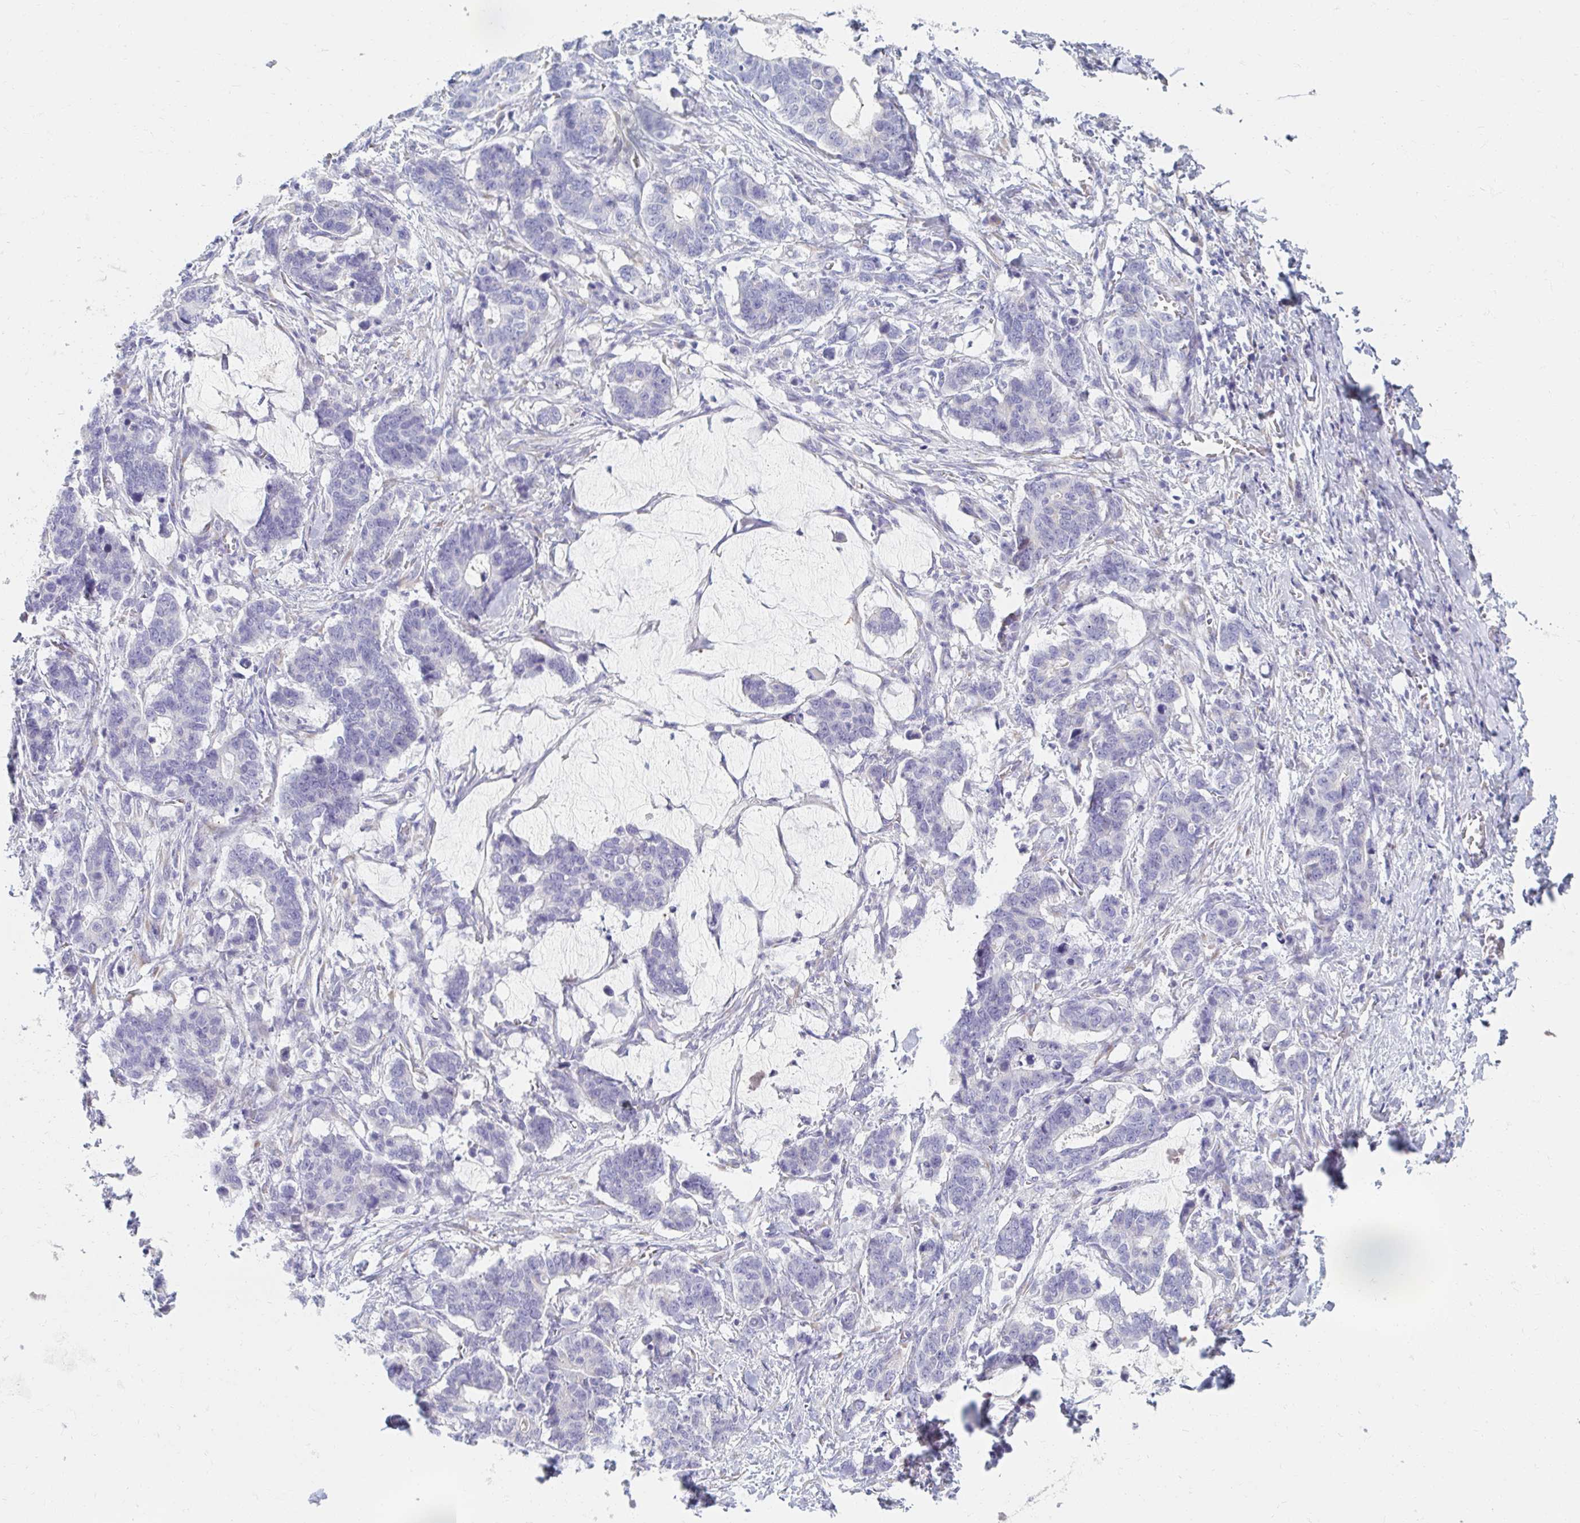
{"staining": {"intensity": "negative", "quantity": "none", "location": "none"}, "tissue": "stomach cancer", "cell_type": "Tumor cells", "image_type": "cancer", "snomed": [{"axis": "morphology", "description": "Normal tissue, NOS"}, {"axis": "morphology", "description": "Adenocarcinoma, NOS"}, {"axis": "topography", "description": "Stomach"}], "caption": "Immunohistochemical staining of stomach cancer (adenocarcinoma) shows no significant expression in tumor cells.", "gene": "MYLK2", "patient": {"sex": "female", "age": 64}}